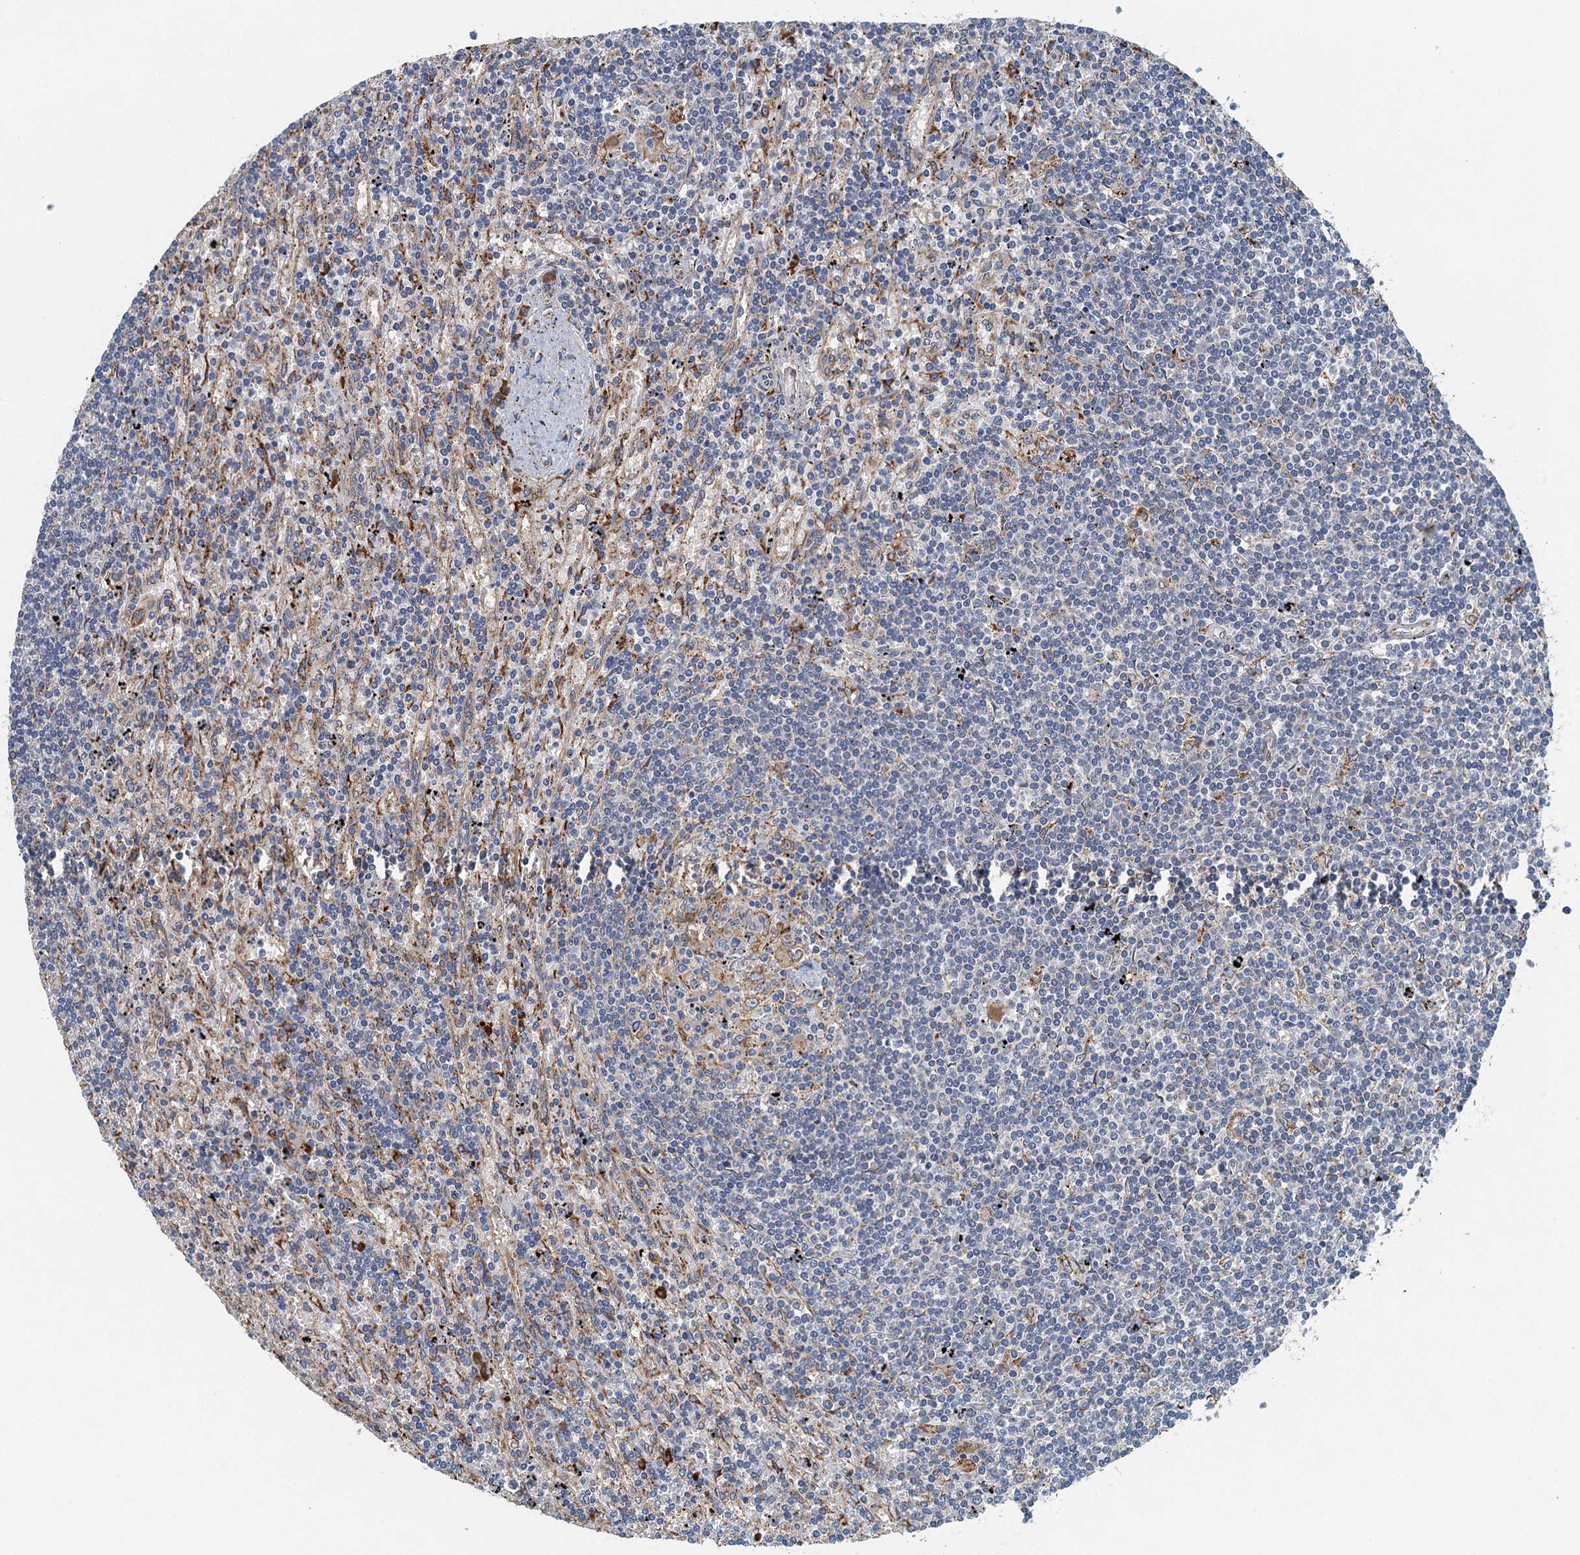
{"staining": {"intensity": "negative", "quantity": "none", "location": "none"}, "tissue": "lymphoma", "cell_type": "Tumor cells", "image_type": "cancer", "snomed": [{"axis": "morphology", "description": "Malignant lymphoma, non-Hodgkin's type, Low grade"}, {"axis": "topography", "description": "Spleen"}], "caption": "An IHC photomicrograph of lymphoma is shown. There is no staining in tumor cells of lymphoma.", "gene": "SPDYC", "patient": {"sex": "male", "age": 76}}